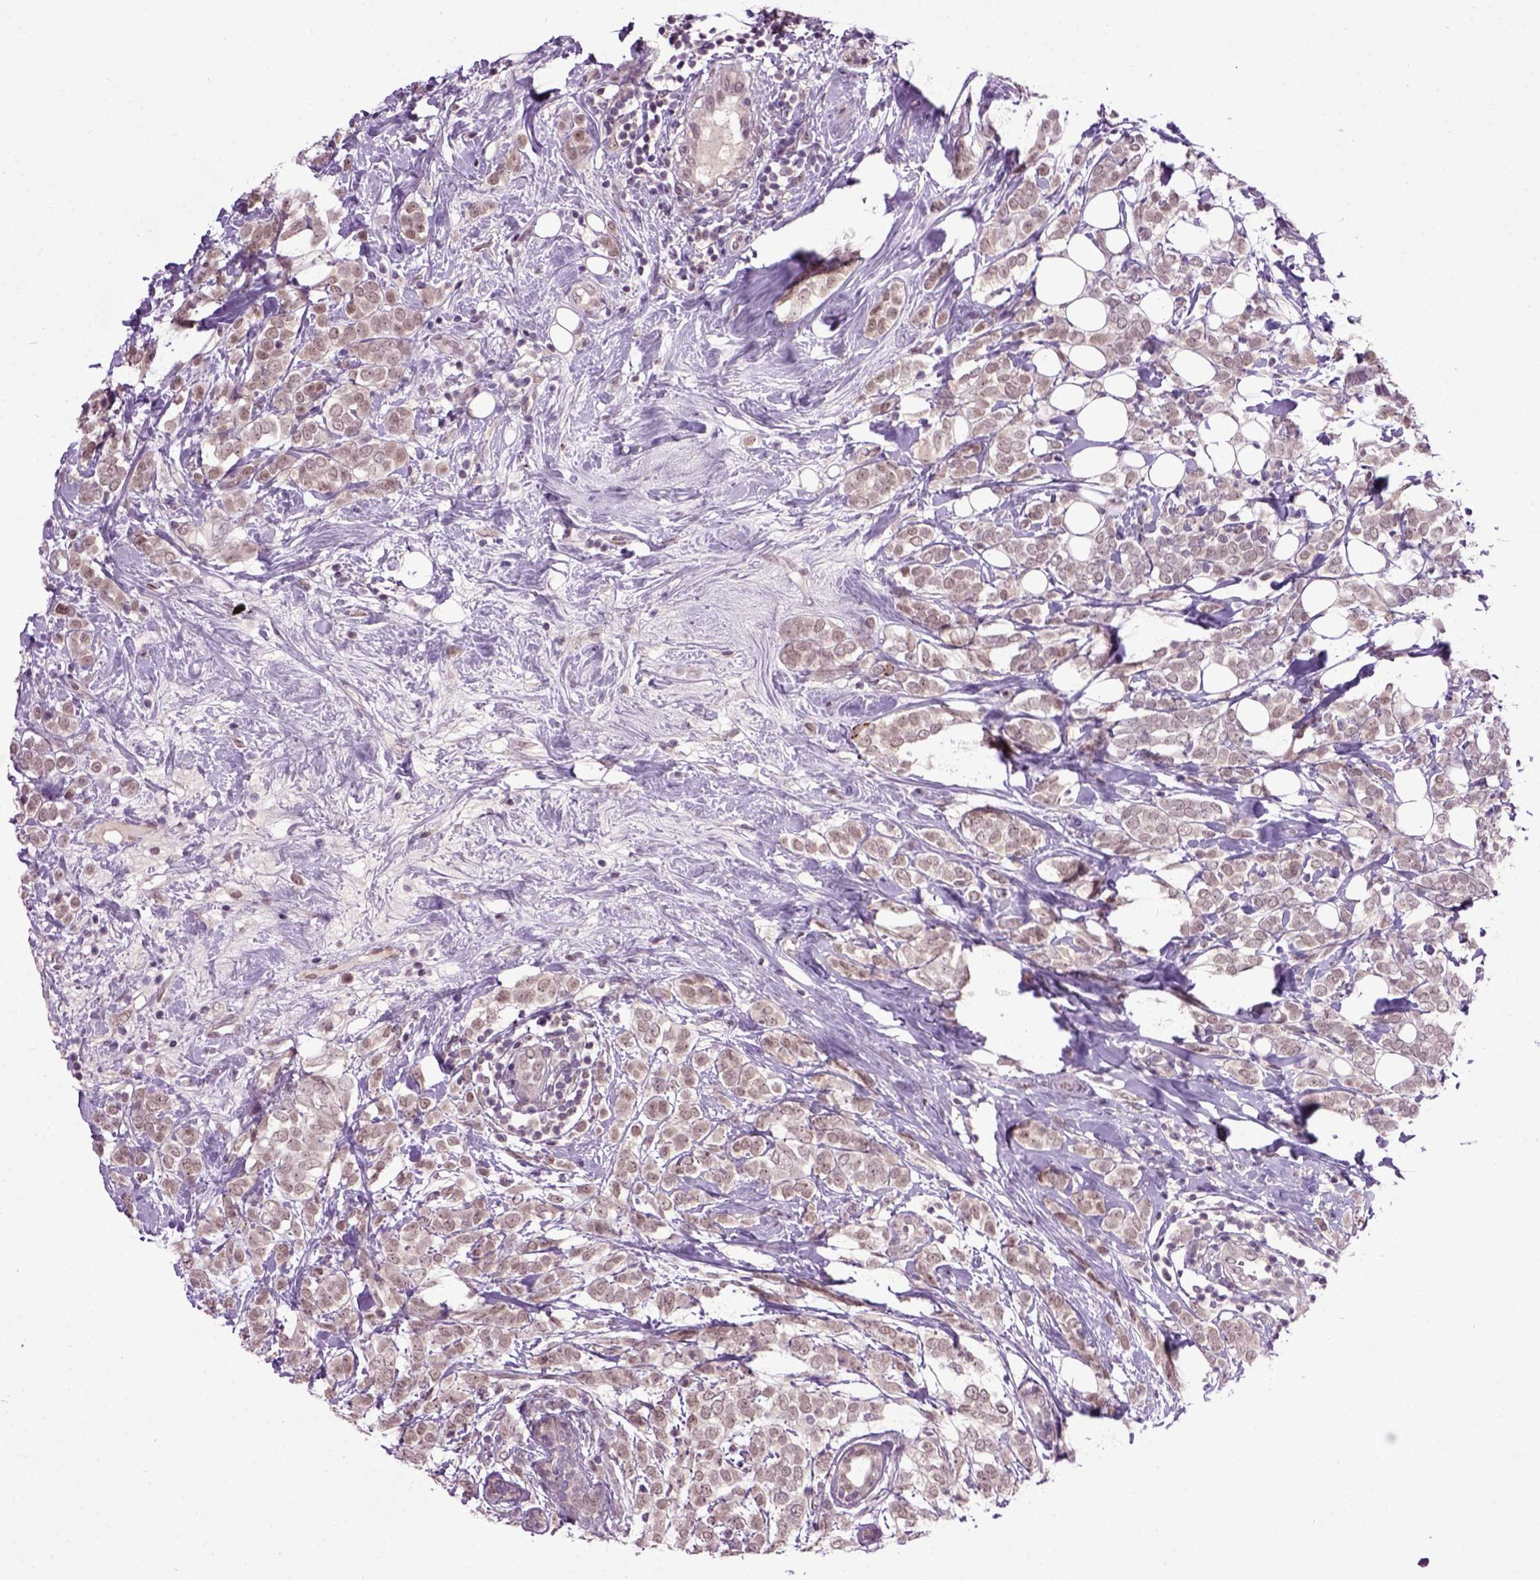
{"staining": {"intensity": "weak", "quantity": ">75%", "location": "cytoplasmic/membranous,nuclear"}, "tissue": "breast cancer", "cell_type": "Tumor cells", "image_type": "cancer", "snomed": [{"axis": "morphology", "description": "Lobular carcinoma"}, {"axis": "topography", "description": "Breast"}], "caption": "The histopathology image displays staining of breast cancer, revealing weak cytoplasmic/membranous and nuclear protein expression (brown color) within tumor cells. The staining was performed using DAB (3,3'-diaminobenzidine), with brown indicating positive protein expression. Nuclei are stained blue with hematoxylin.", "gene": "RAB43", "patient": {"sex": "female", "age": 49}}